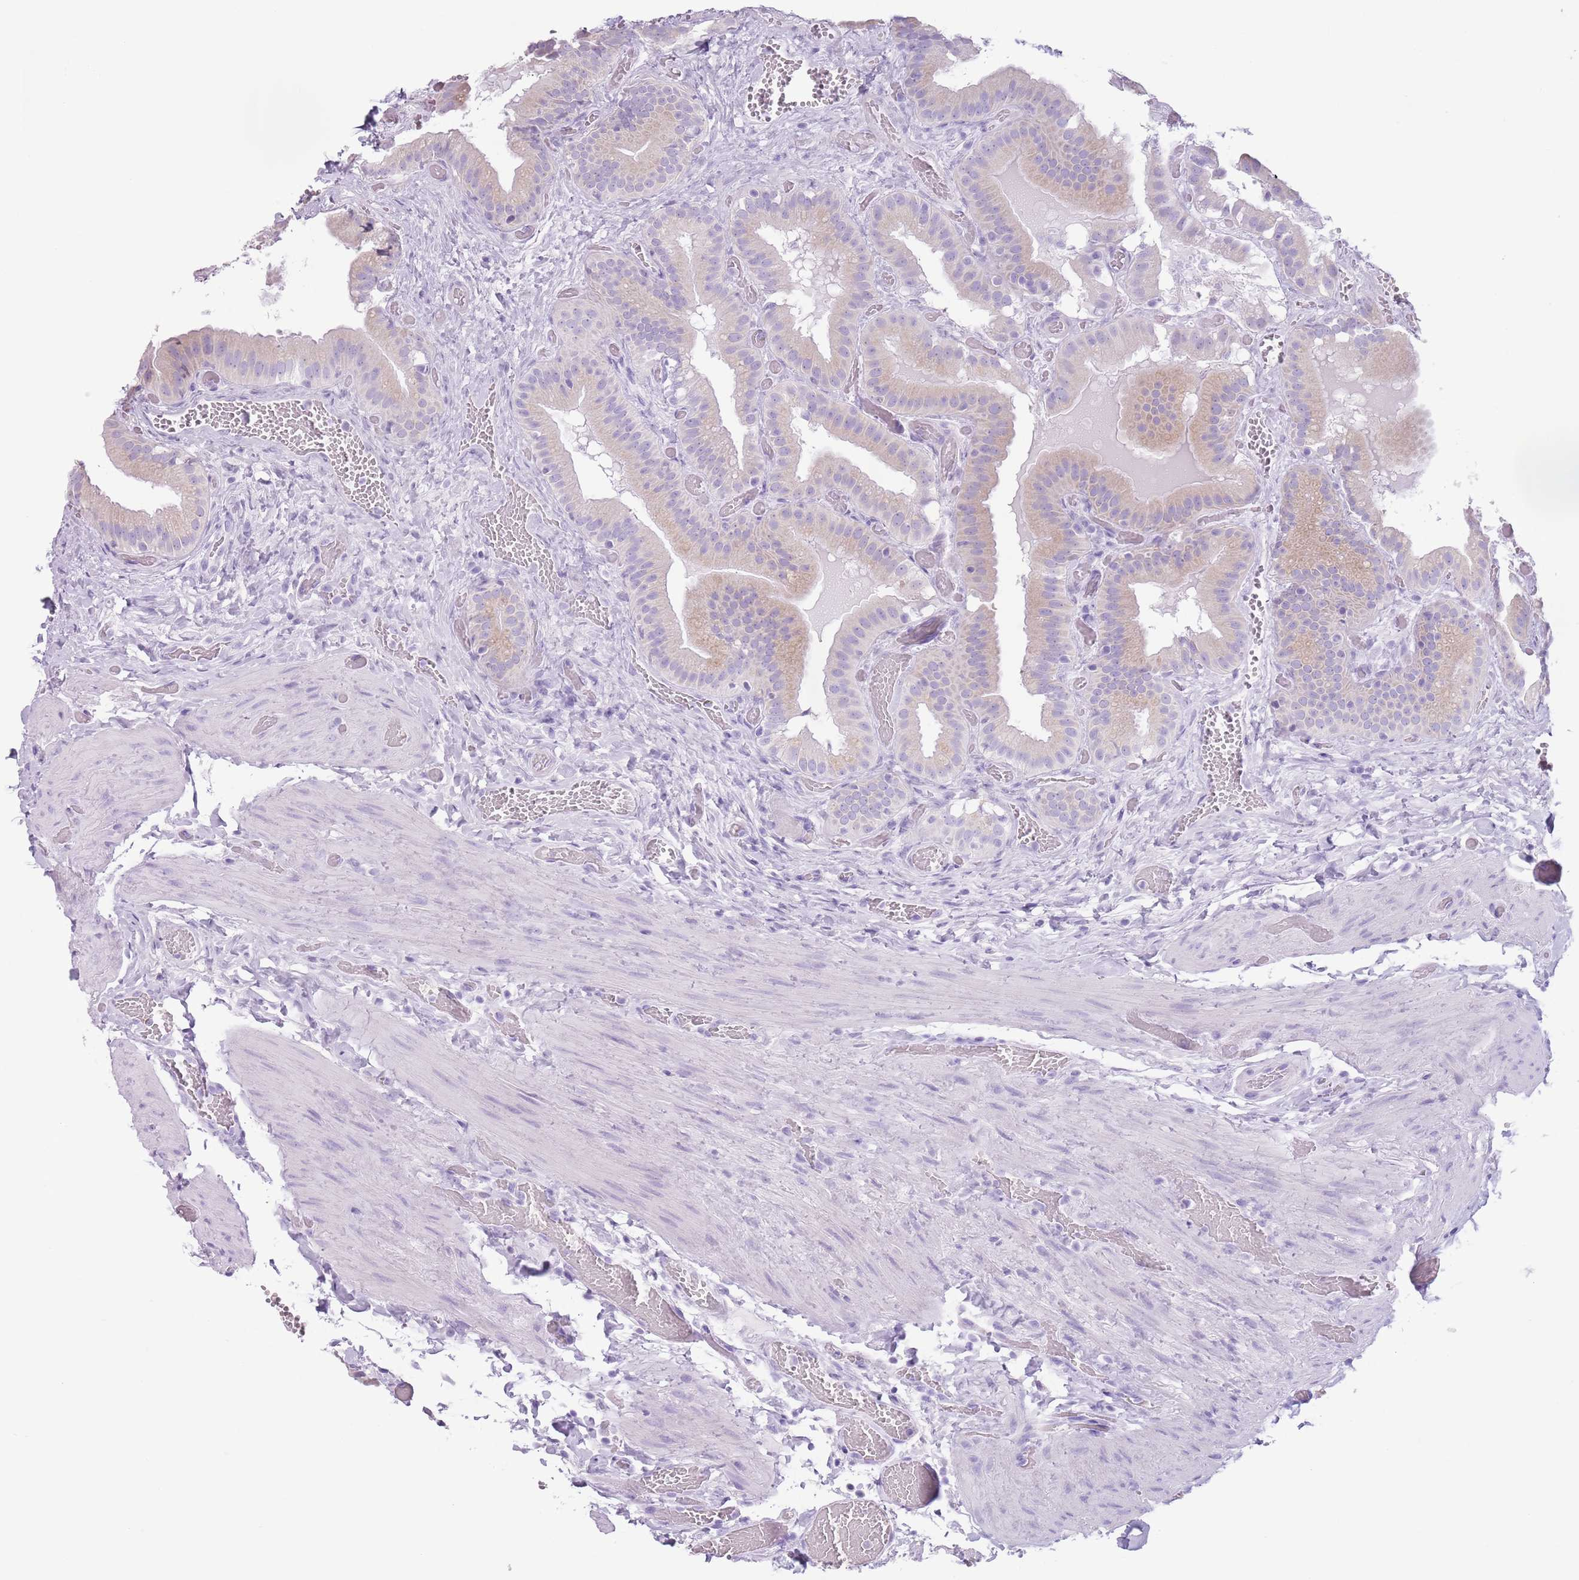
{"staining": {"intensity": "weak", "quantity": "25%-75%", "location": "cytoplasmic/membranous"}, "tissue": "gallbladder", "cell_type": "Glandular cells", "image_type": "normal", "snomed": [{"axis": "morphology", "description": "Normal tissue, NOS"}, {"axis": "topography", "description": "Gallbladder"}], "caption": "An immunohistochemistry photomicrograph of benign tissue is shown. Protein staining in brown labels weak cytoplasmic/membranous positivity in gallbladder within glandular cells. (brown staining indicates protein expression, while blue staining denotes nuclei).", "gene": "HYOU1", "patient": {"sex": "female", "age": 64}}